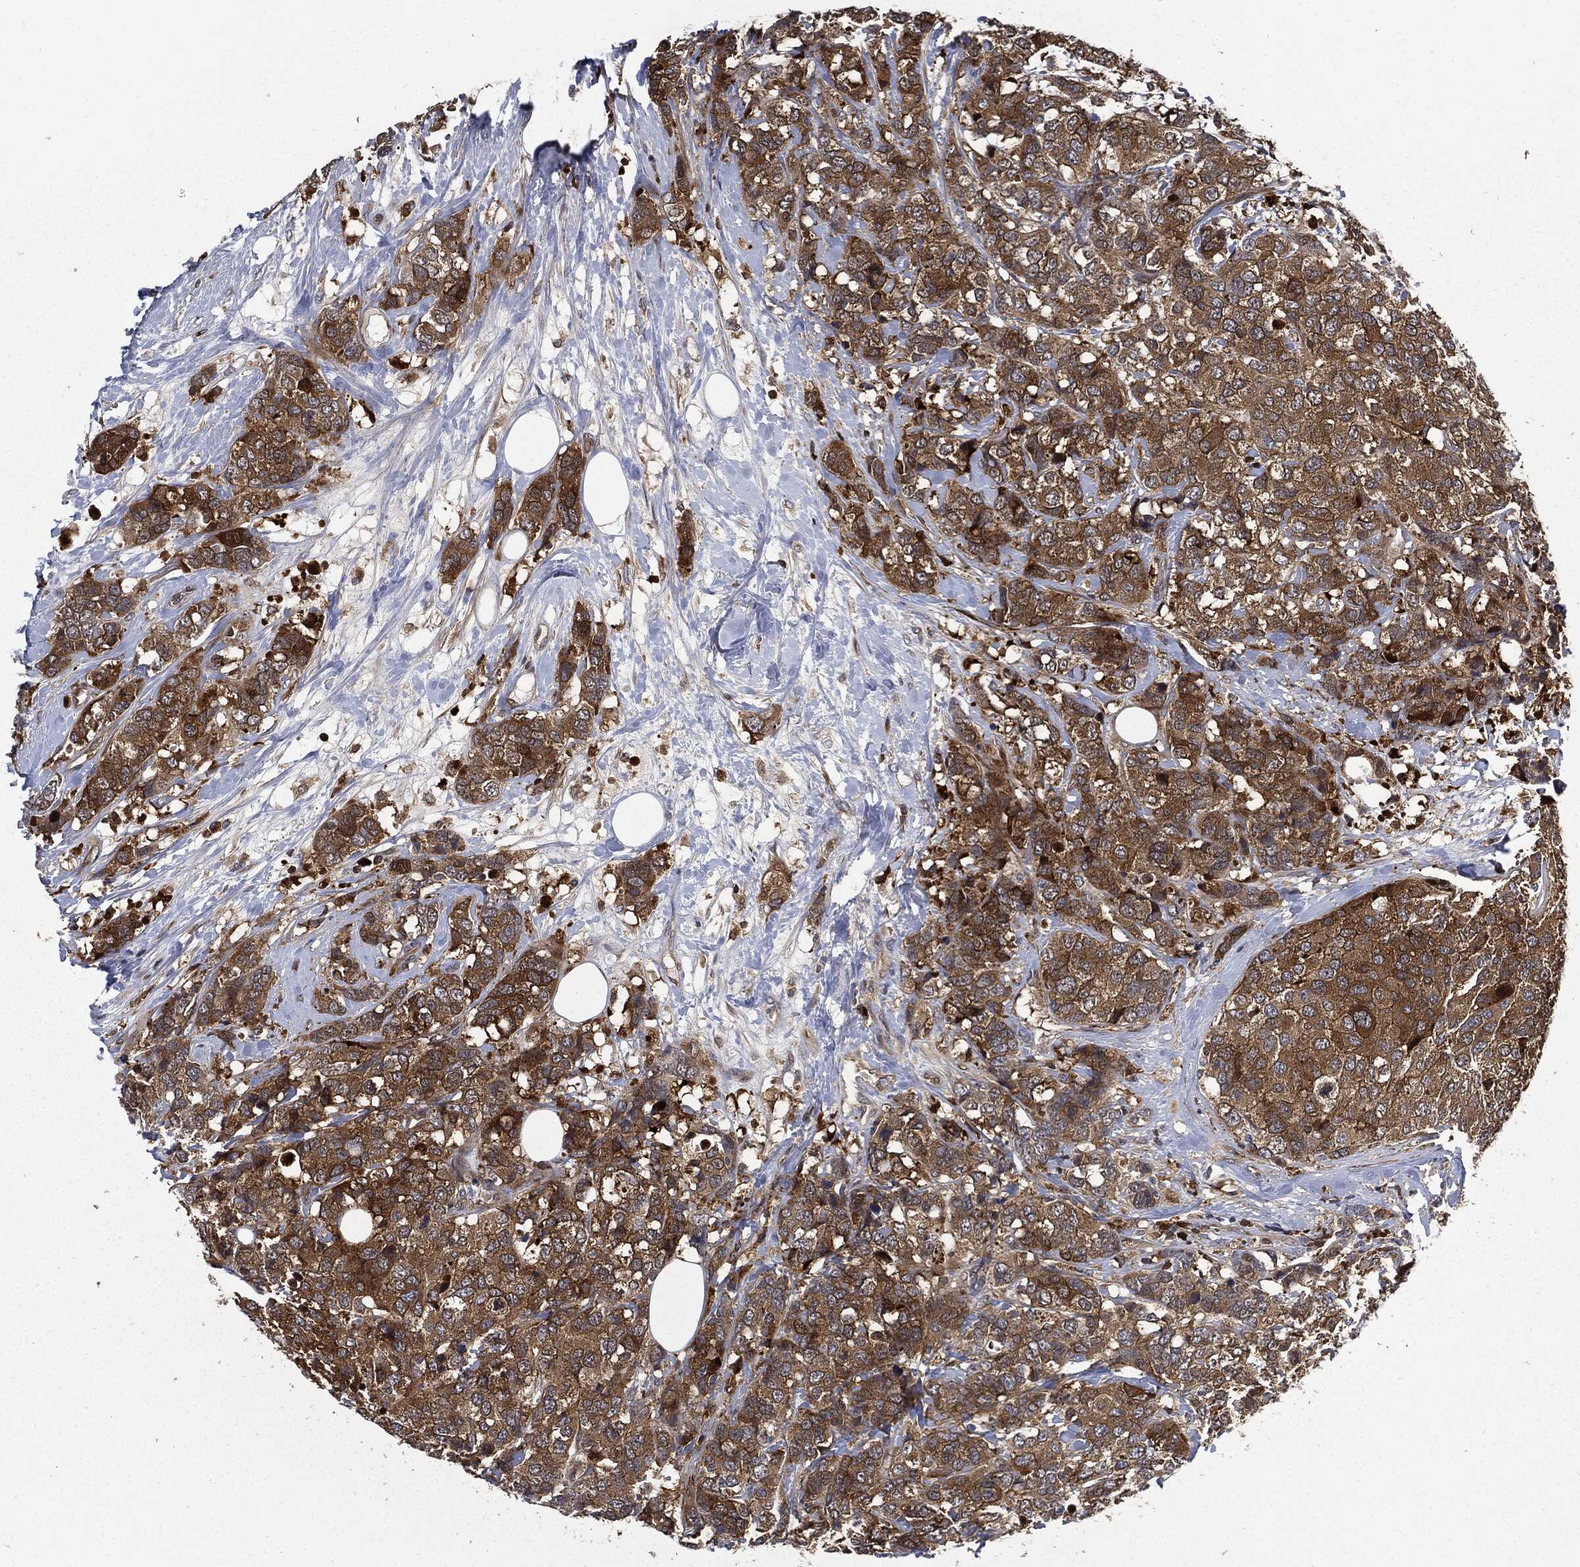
{"staining": {"intensity": "moderate", "quantity": ">75%", "location": "cytoplasmic/membranous"}, "tissue": "breast cancer", "cell_type": "Tumor cells", "image_type": "cancer", "snomed": [{"axis": "morphology", "description": "Lobular carcinoma"}, {"axis": "topography", "description": "Breast"}], "caption": "Immunohistochemistry (IHC) photomicrograph of neoplastic tissue: breast lobular carcinoma stained using IHC demonstrates medium levels of moderate protein expression localized specifically in the cytoplasmic/membranous of tumor cells, appearing as a cytoplasmic/membranous brown color.", "gene": "PRDX2", "patient": {"sex": "female", "age": 59}}